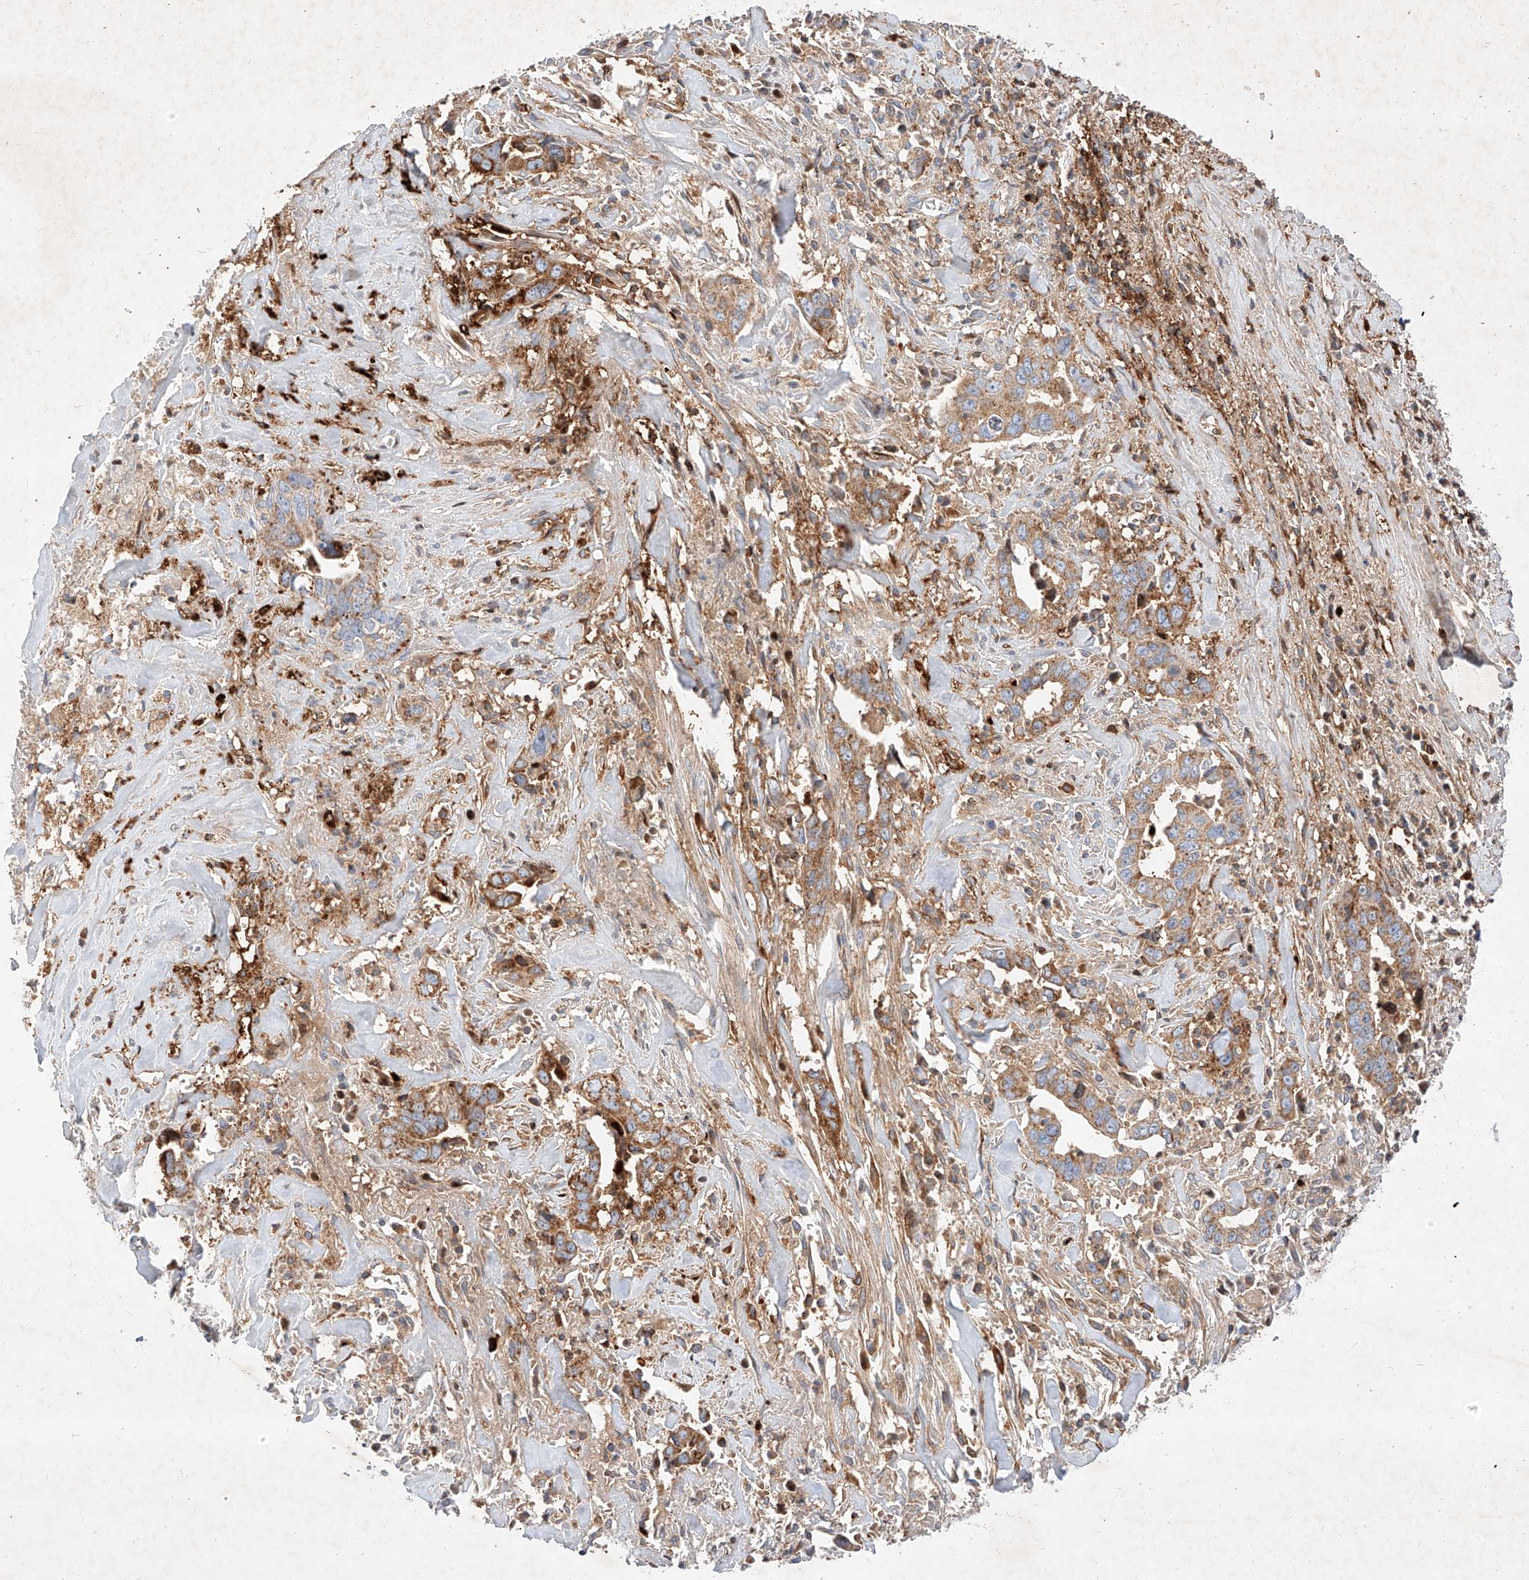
{"staining": {"intensity": "moderate", "quantity": ">75%", "location": "cytoplasmic/membranous"}, "tissue": "liver cancer", "cell_type": "Tumor cells", "image_type": "cancer", "snomed": [{"axis": "morphology", "description": "Cholangiocarcinoma"}, {"axis": "topography", "description": "Liver"}], "caption": "Immunohistochemical staining of cholangiocarcinoma (liver) demonstrates medium levels of moderate cytoplasmic/membranous positivity in about >75% of tumor cells.", "gene": "OSGEPL1", "patient": {"sex": "female", "age": 79}}